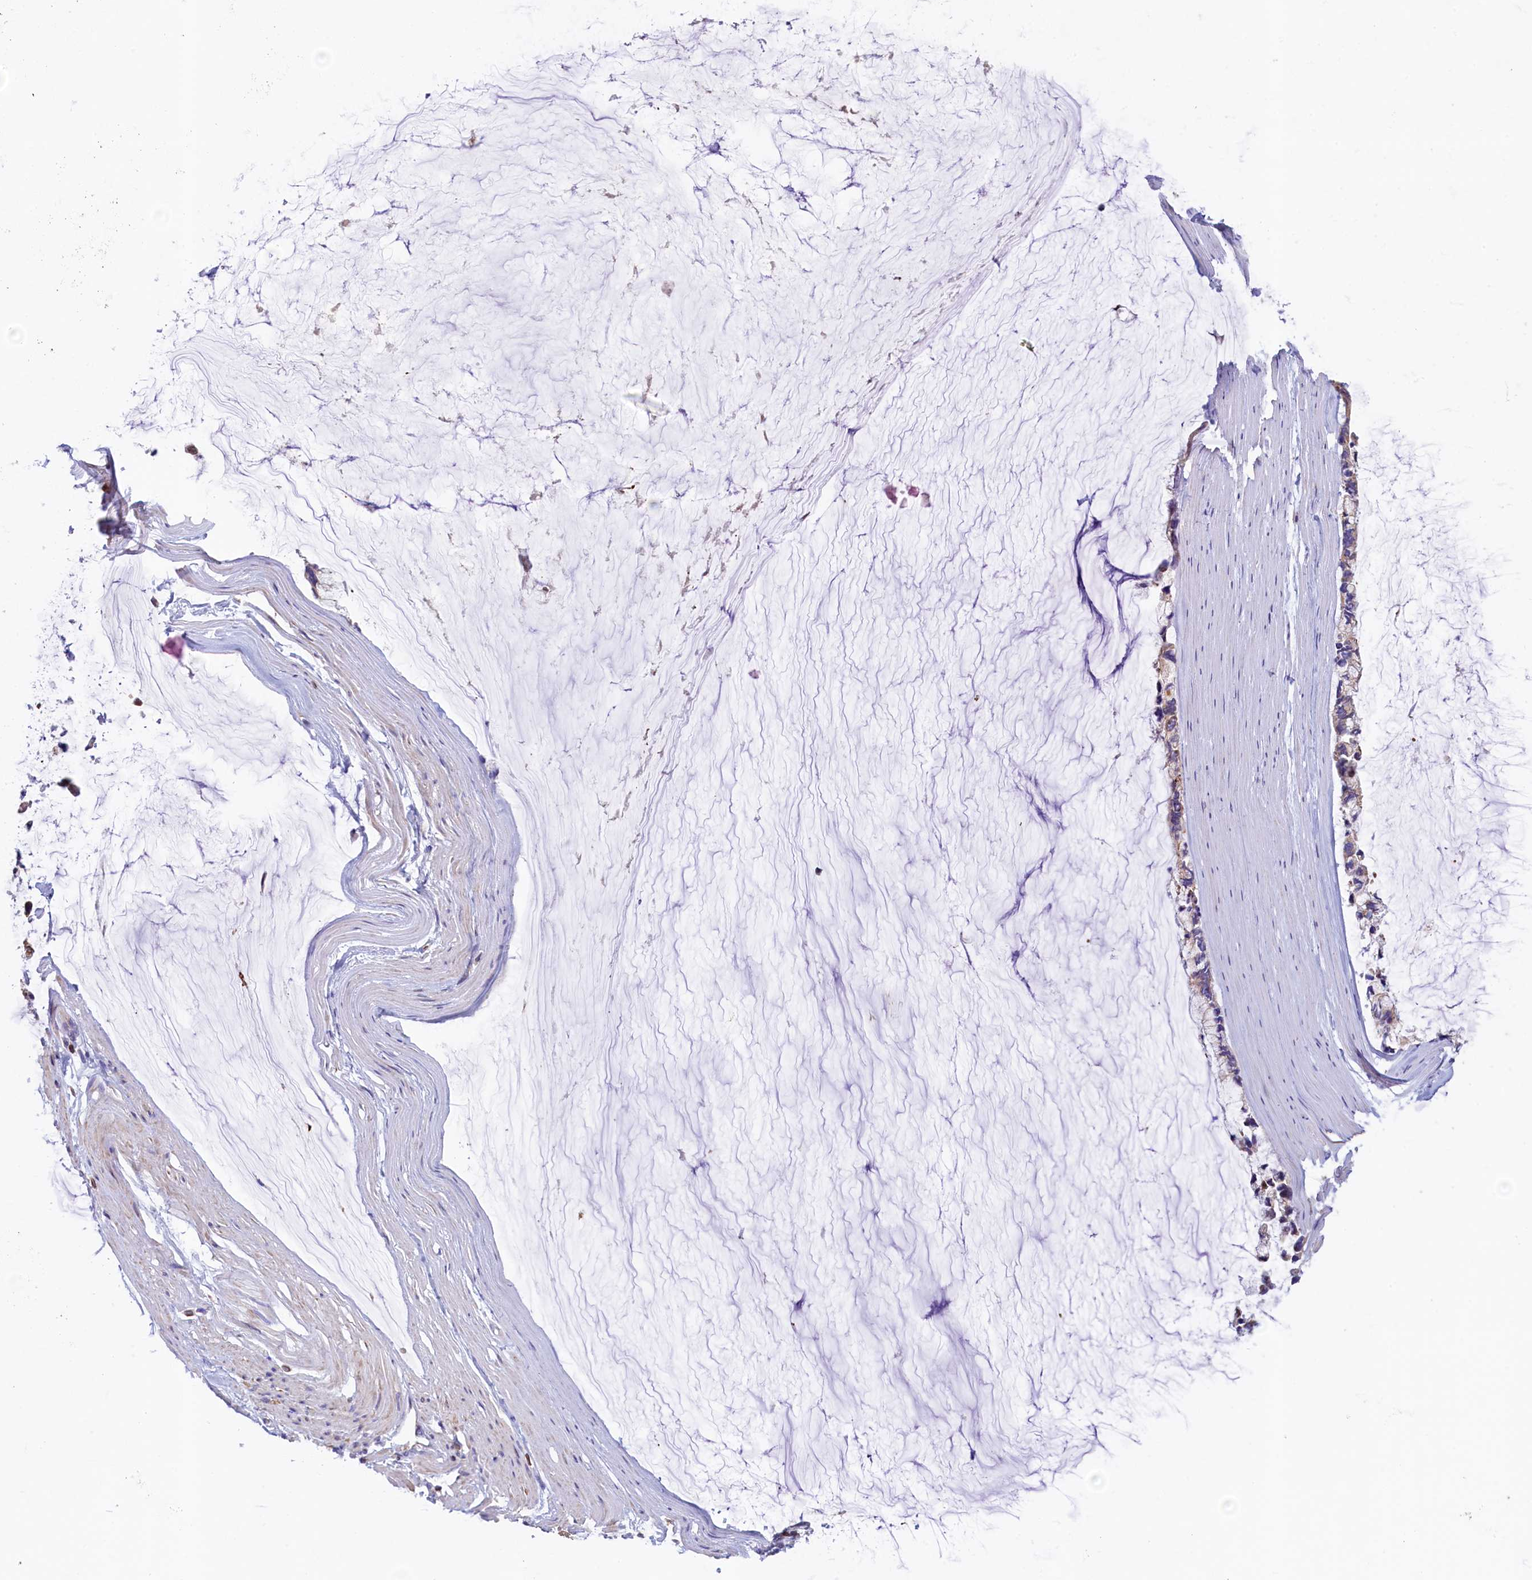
{"staining": {"intensity": "weak", "quantity": "25%-75%", "location": "cytoplasmic/membranous"}, "tissue": "ovarian cancer", "cell_type": "Tumor cells", "image_type": "cancer", "snomed": [{"axis": "morphology", "description": "Cystadenocarcinoma, mucinous, NOS"}, {"axis": "topography", "description": "Ovary"}], "caption": "An immunohistochemistry photomicrograph of neoplastic tissue is shown. Protein staining in brown shows weak cytoplasmic/membranous positivity in ovarian mucinous cystadenocarcinoma within tumor cells.", "gene": "TRAF3IP3", "patient": {"sex": "female", "age": 39}}